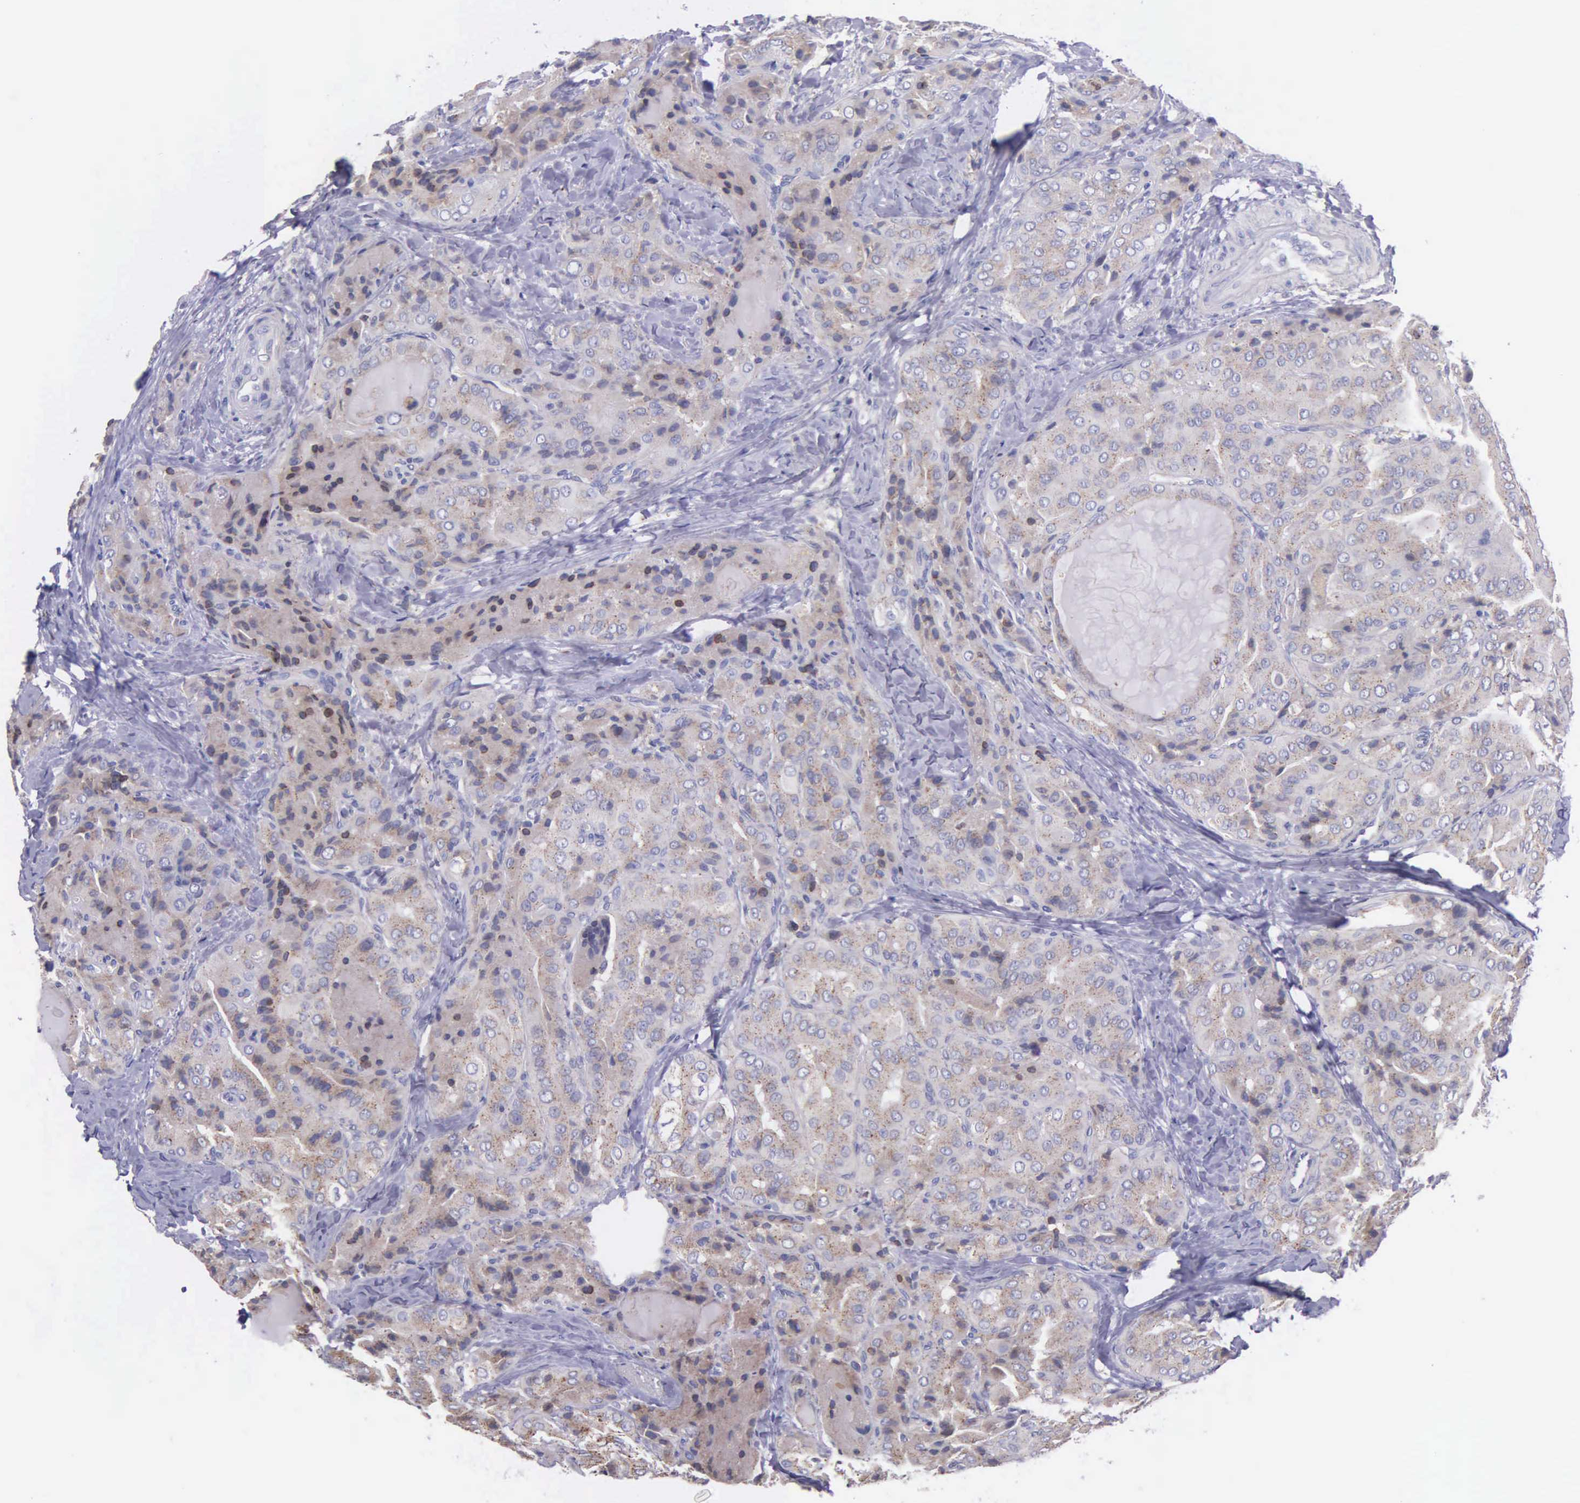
{"staining": {"intensity": "weak", "quantity": "25%-75%", "location": "cytoplasmic/membranous"}, "tissue": "thyroid cancer", "cell_type": "Tumor cells", "image_type": "cancer", "snomed": [{"axis": "morphology", "description": "Papillary adenocarcinoma, NOS"}, {"axis": "topography", "description": "Thyroid gland"}], "caption": "Protein analysis of thyroid papillary adenocarcinoma tissue demonstrates weak cytoplasmic/membranous staining in about 25%-75% of tumor cells.", "gene": "MIA2", "patient": {"sex": "female", "age": 71}}